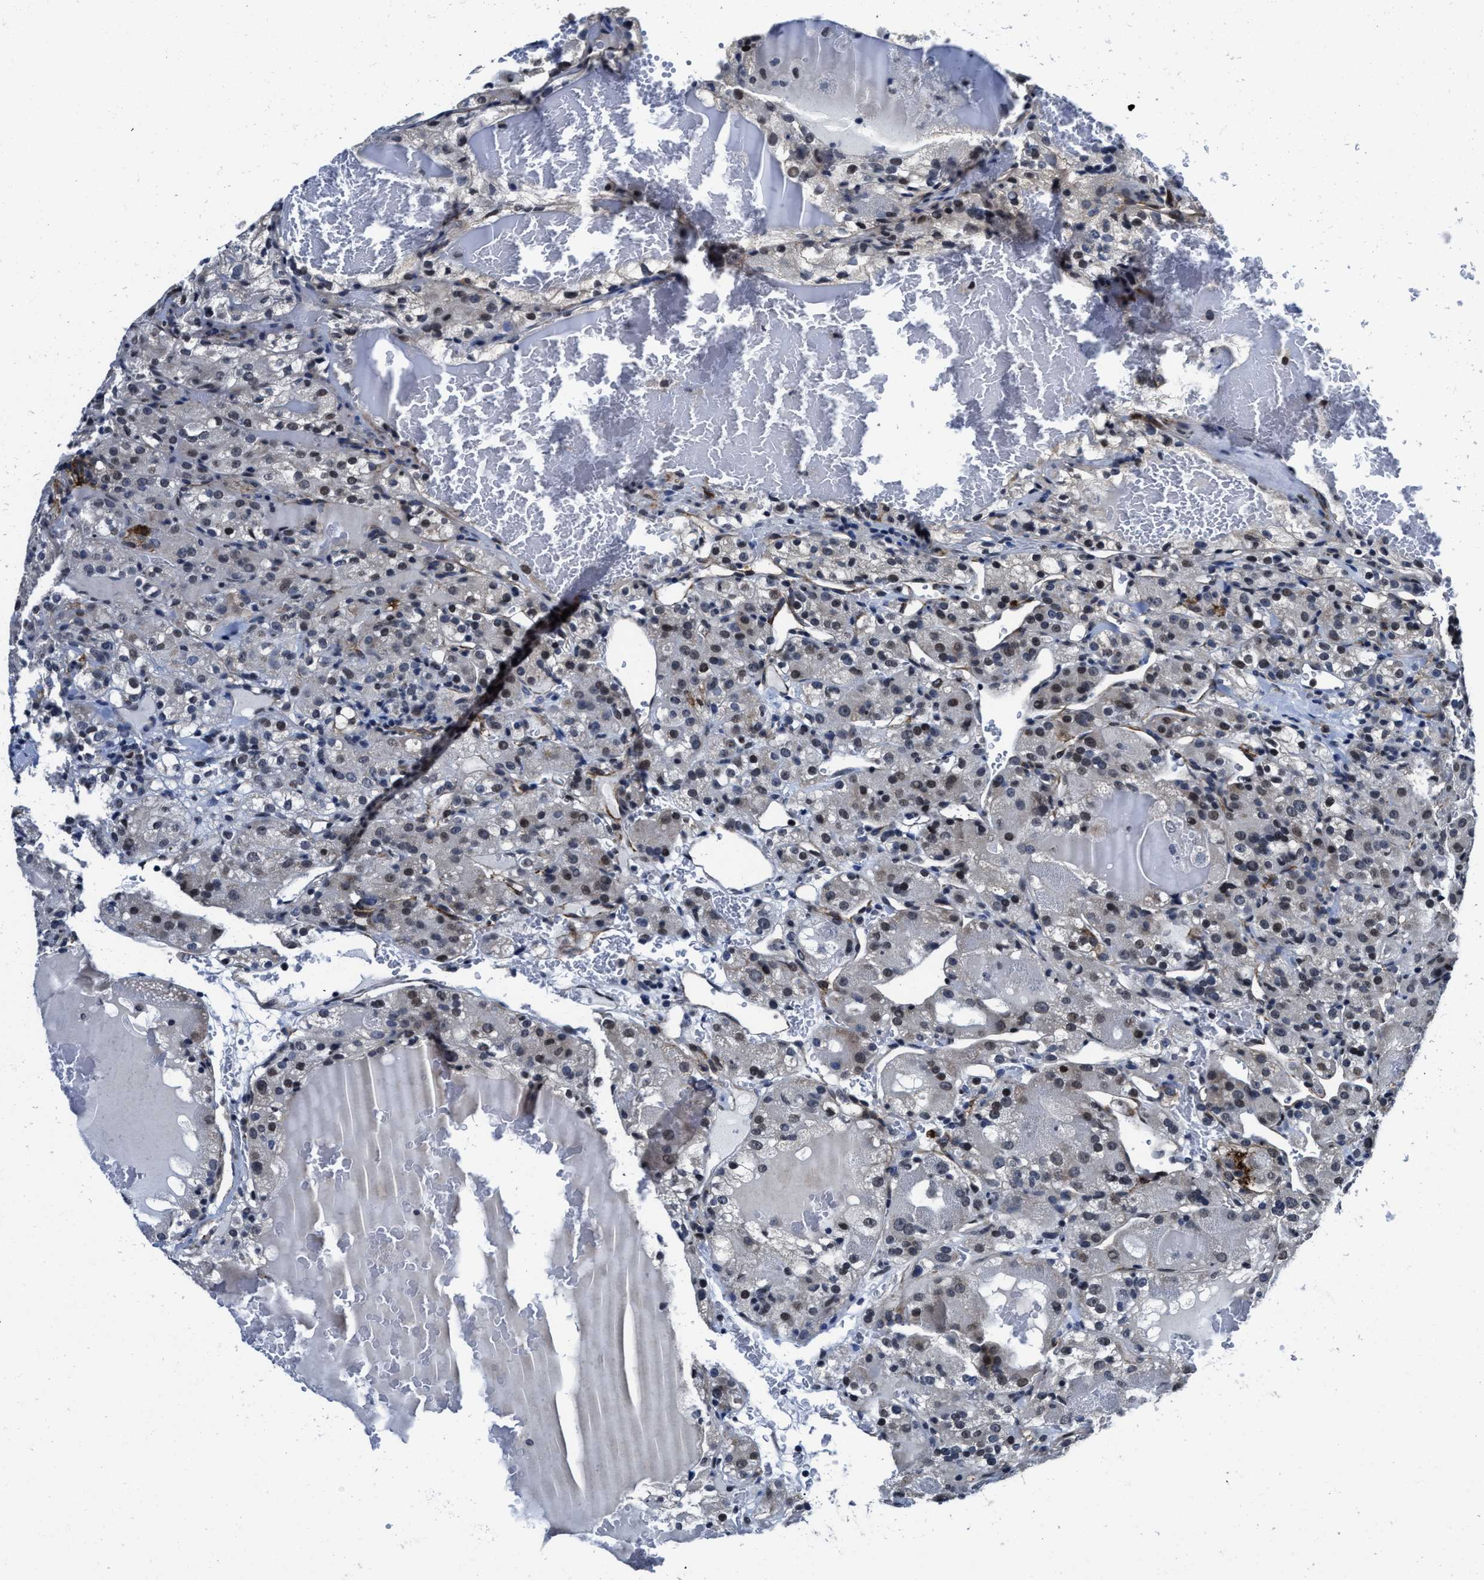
{"staining": {"intensity": "weak", "quantity": "25%-75%", "location": "nuclear"}, "tissue": "renal cancer", "cell_type": "Tumor cells", "image_type": "cancer", "snomed": [{"axis": "morphology", "description": "Normal tissue, NOS"}, {"axis": "morphology", "description": "Adenocarcinoma, NOS"}, {"axis": "topography", "description": "Kidney"}], "caption": "Human renal cancer (adenocarcinoma) stained with a brown dye demonstrates weak nuclear positive staining in about 25%-75% of tumor cells.", "gene": "MARCKSL1", "patient": {"sex": "male", "age": 61}}